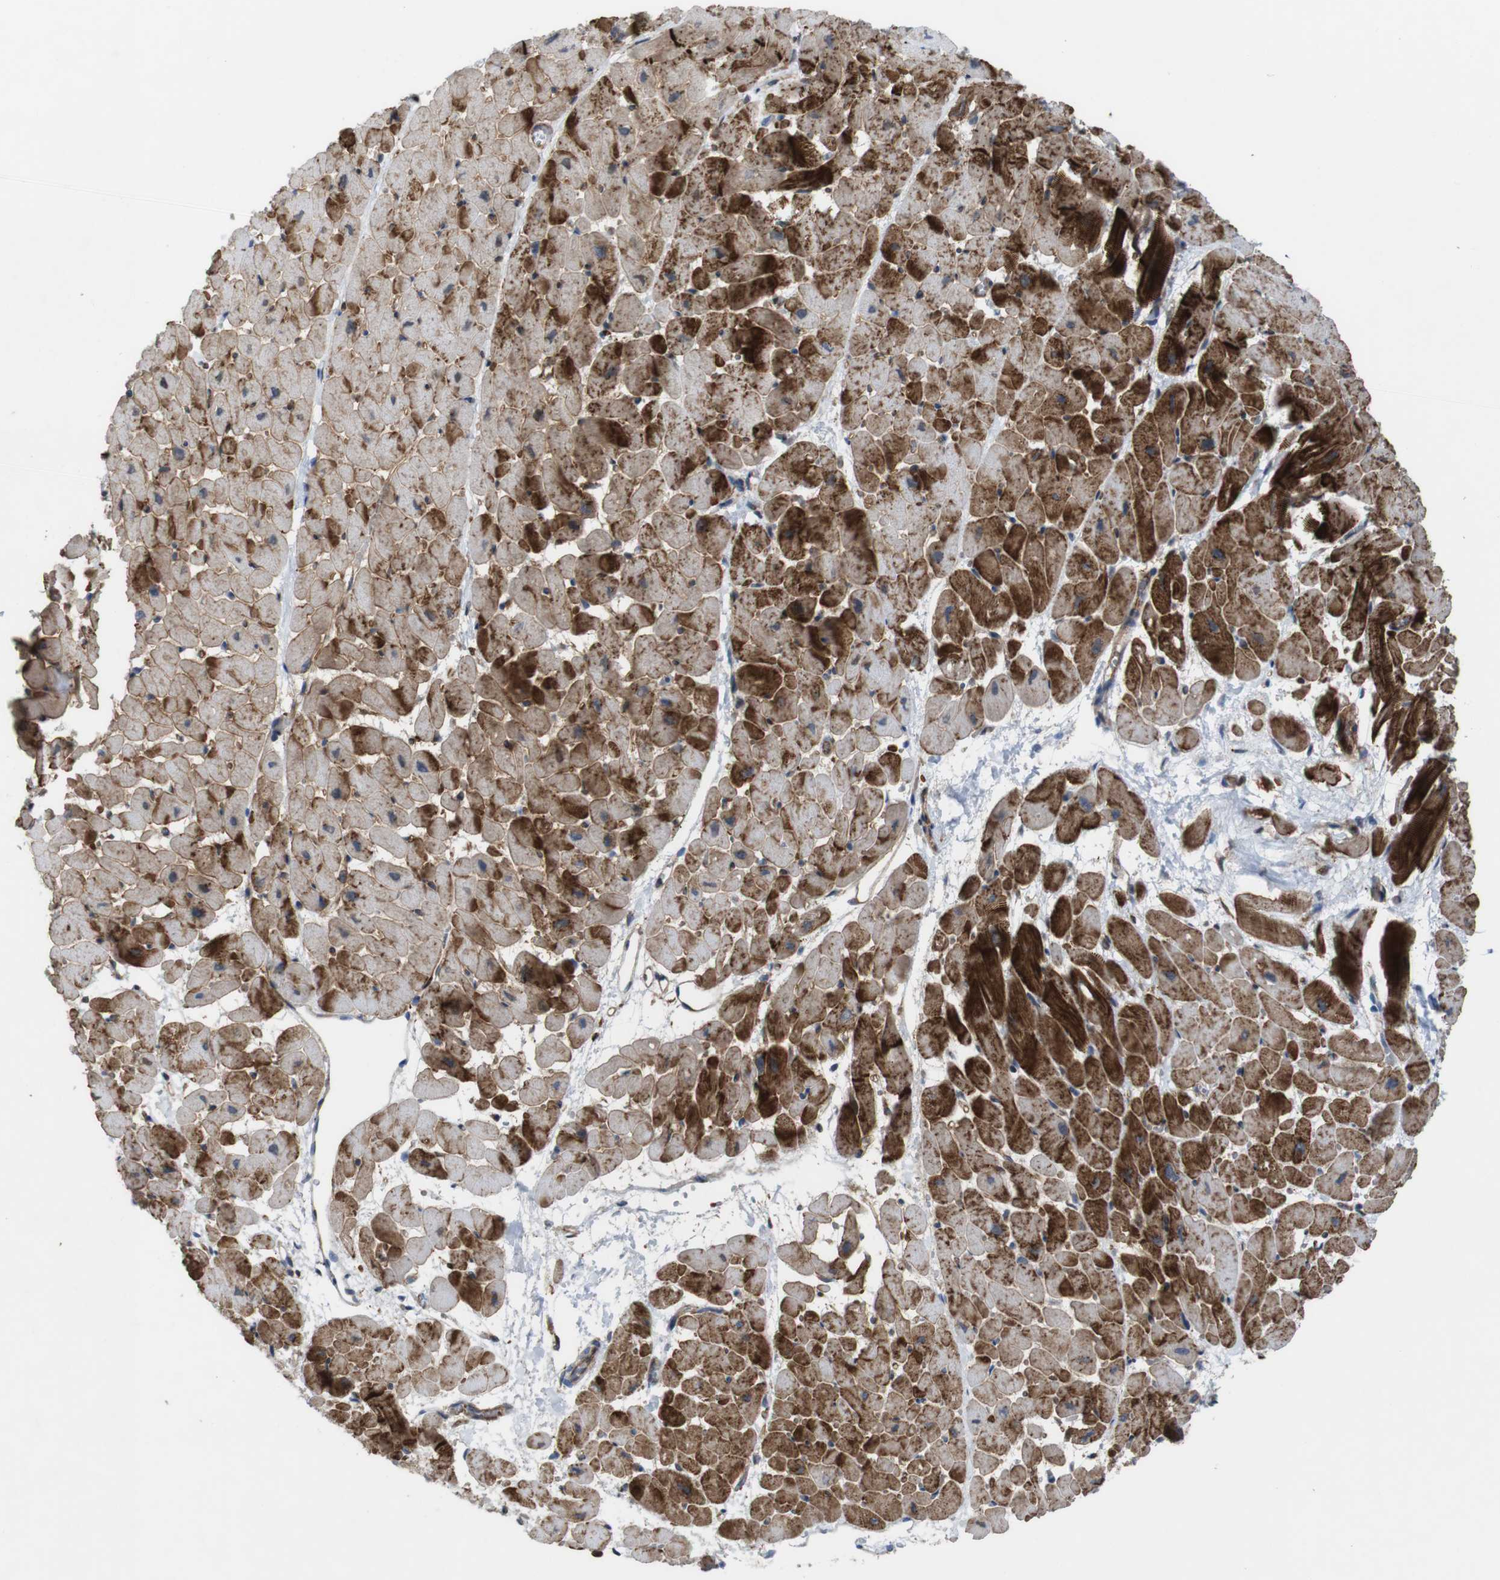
{"staining": {"intensity": "strong", "quantity": ">75%", "location": "cytoplasmic/membranous"}, "tissue": "heart muscle", "cell_type": "Cardiomyocytes", "image_type": "normal", "snomed": [{"axis": "morphology", "description": "Normal tissue, NOS"}, {"axis": "topography", "description": "Heart"}], "caption": "Immunohistochemistry of unremarkable heart muscle demonstrates high levels of strong cytoplasmic/membranous expression in approximately >75% of cardiomyocytes. Nuclei are stained in blue.", "gene": "PTGER4", "patient": {"sex": "male", "age": 45}}